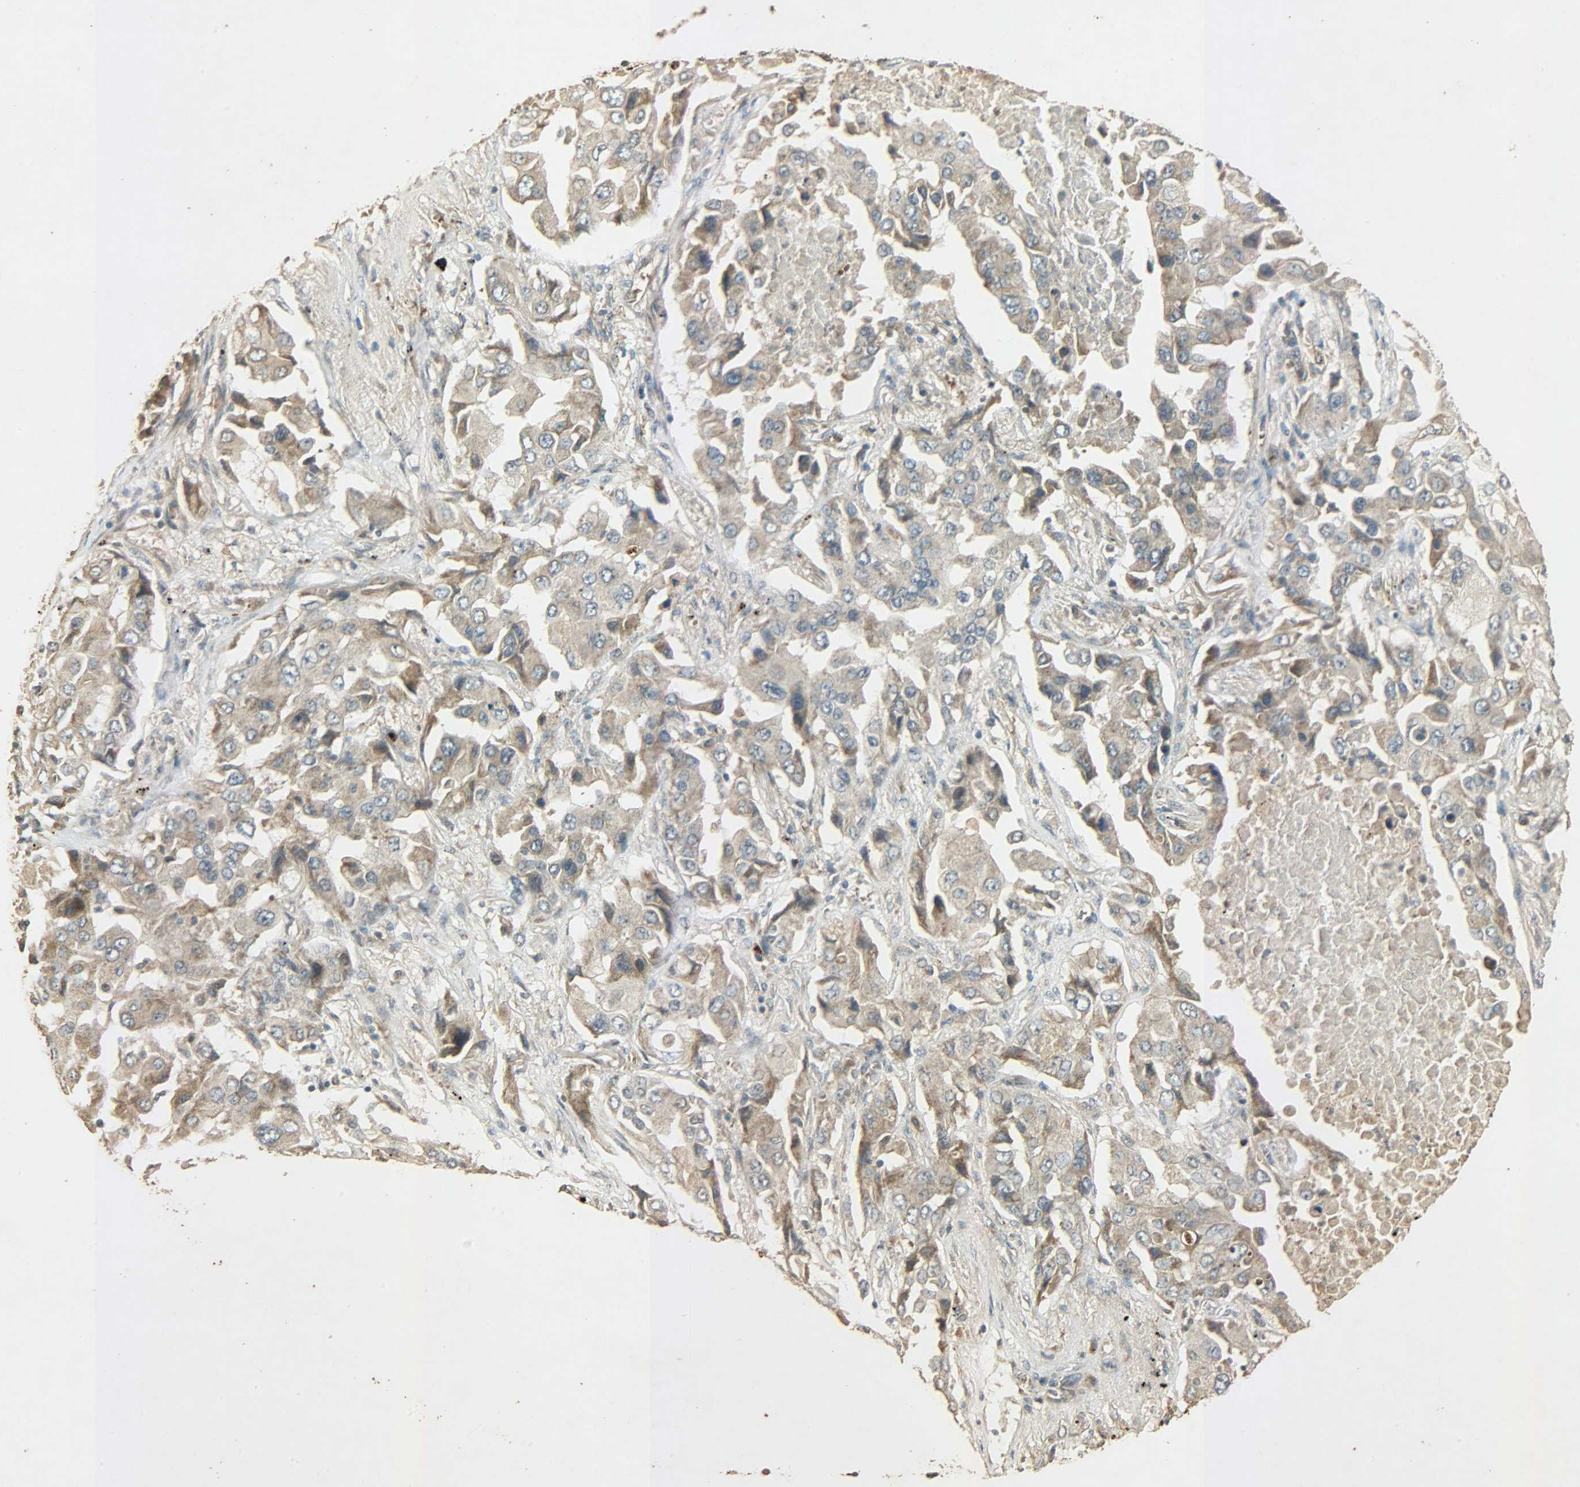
{"staining": {"intensity": "moderate", "quantity": ">75%", "location": "cytoplasmic/membranous"}, "tissue": "lung cancer", "cell_type": "Tumor cells", "image_type": "cancer", "snomed": [{"axis": "morphology", "description": "Adenocarcinoma, NOS"}, {"axis": "topography", "description": "Lung"}], "caption": "DAB (3,3'-diaminobenzidine) immunohistochemical staining of lung cancer displays moderate cytoplasmic/membranous protein expression in about >75% of tumor cells.", "gene": "ATP2B1", "patient": {"sex": "female", "age": 65}}